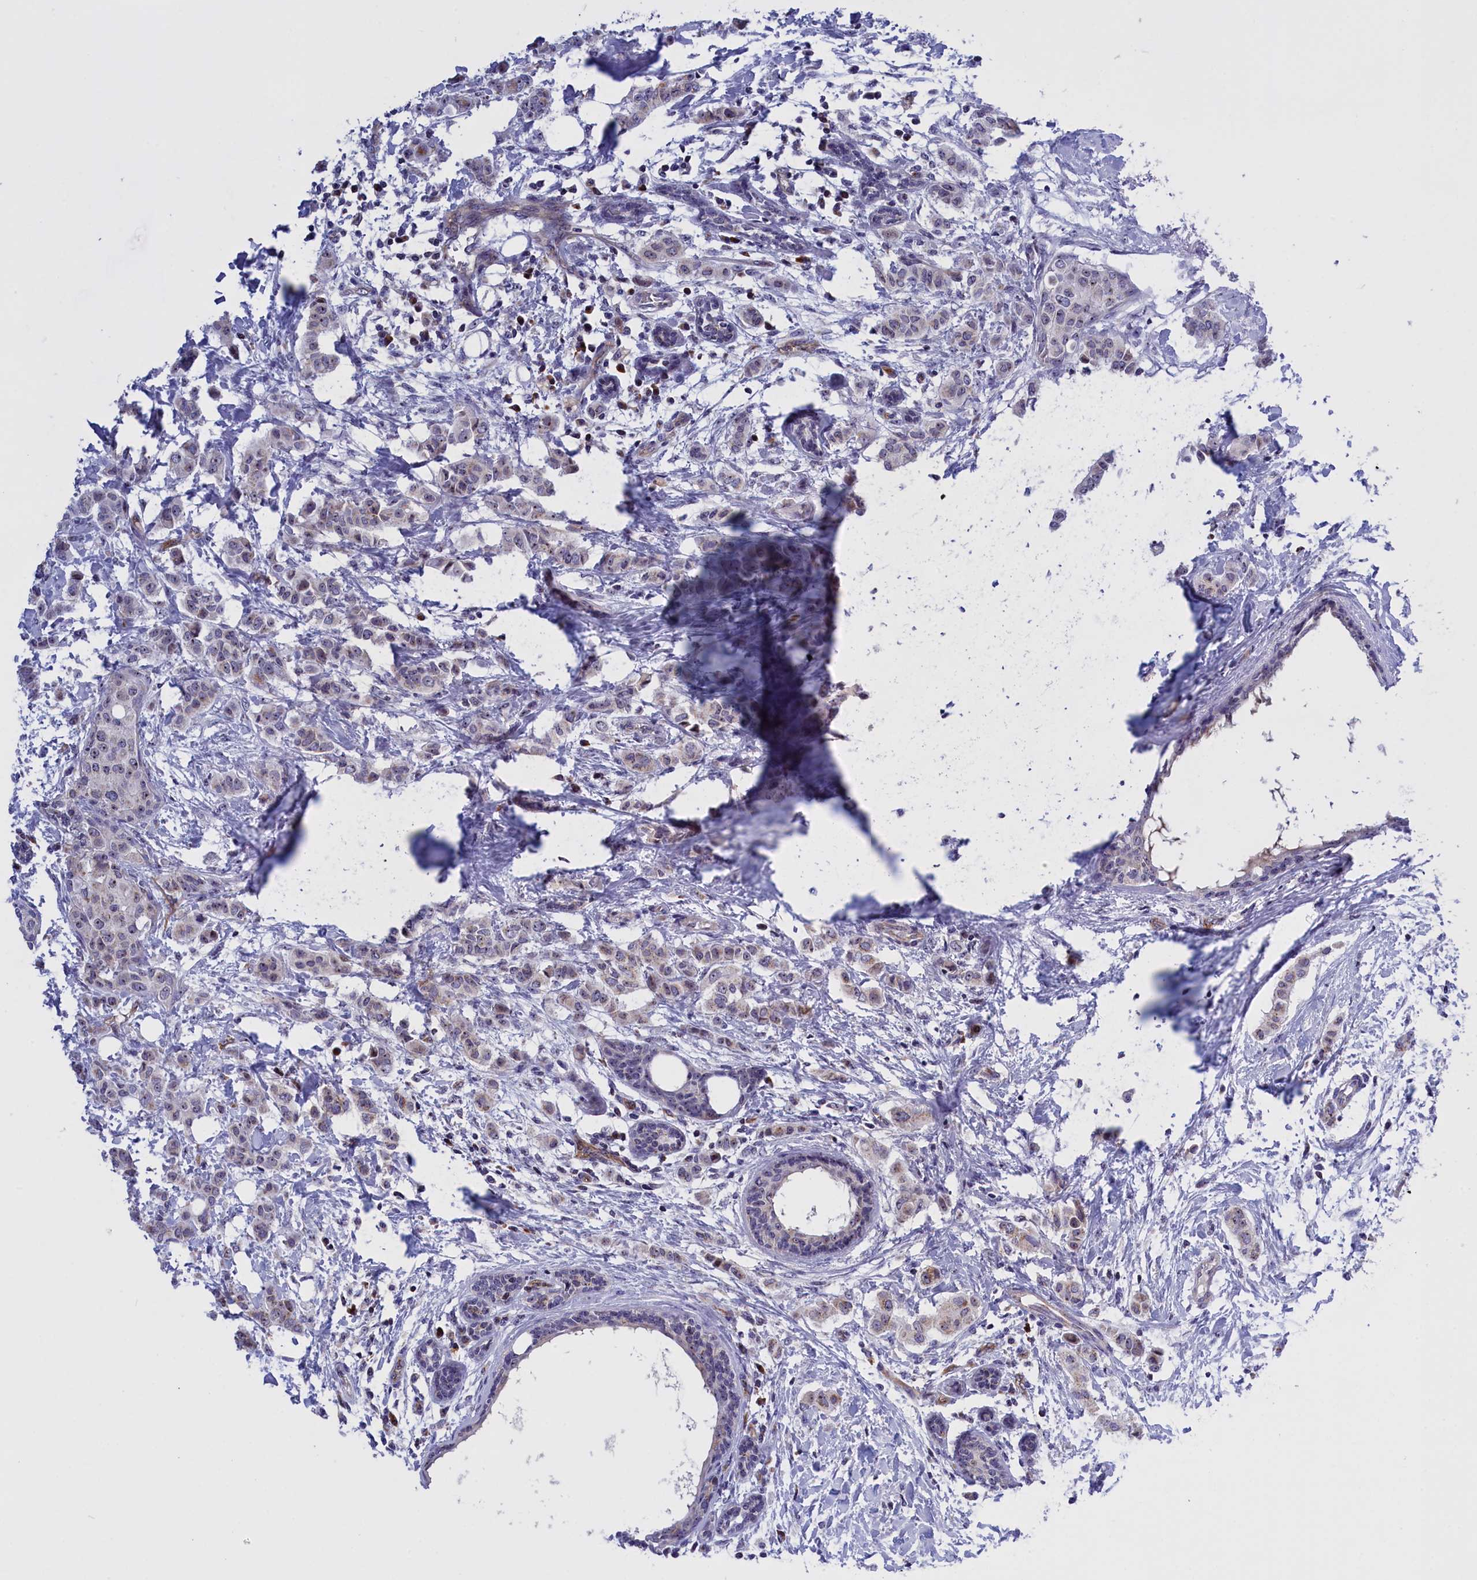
{"staining": {"intensity": "weak", "quantity": "<25%", "location": "cytoplasmic/membranous"}, "tissue": "breast cancer", "cell_type": "Tumor cells", "image_type": "cancer", "snomed": [{"axis": "morphology", "description": "Duct carcinoma"}, {"axis": "topography", "description": "Breast"}], "caption": "Micrograph shows no significant protein positivity in tumor cells of breast cancer (infiltrating ductal carcinoma).", "gene": "MPND", "patient": {"sex": "female", "age": 40}}